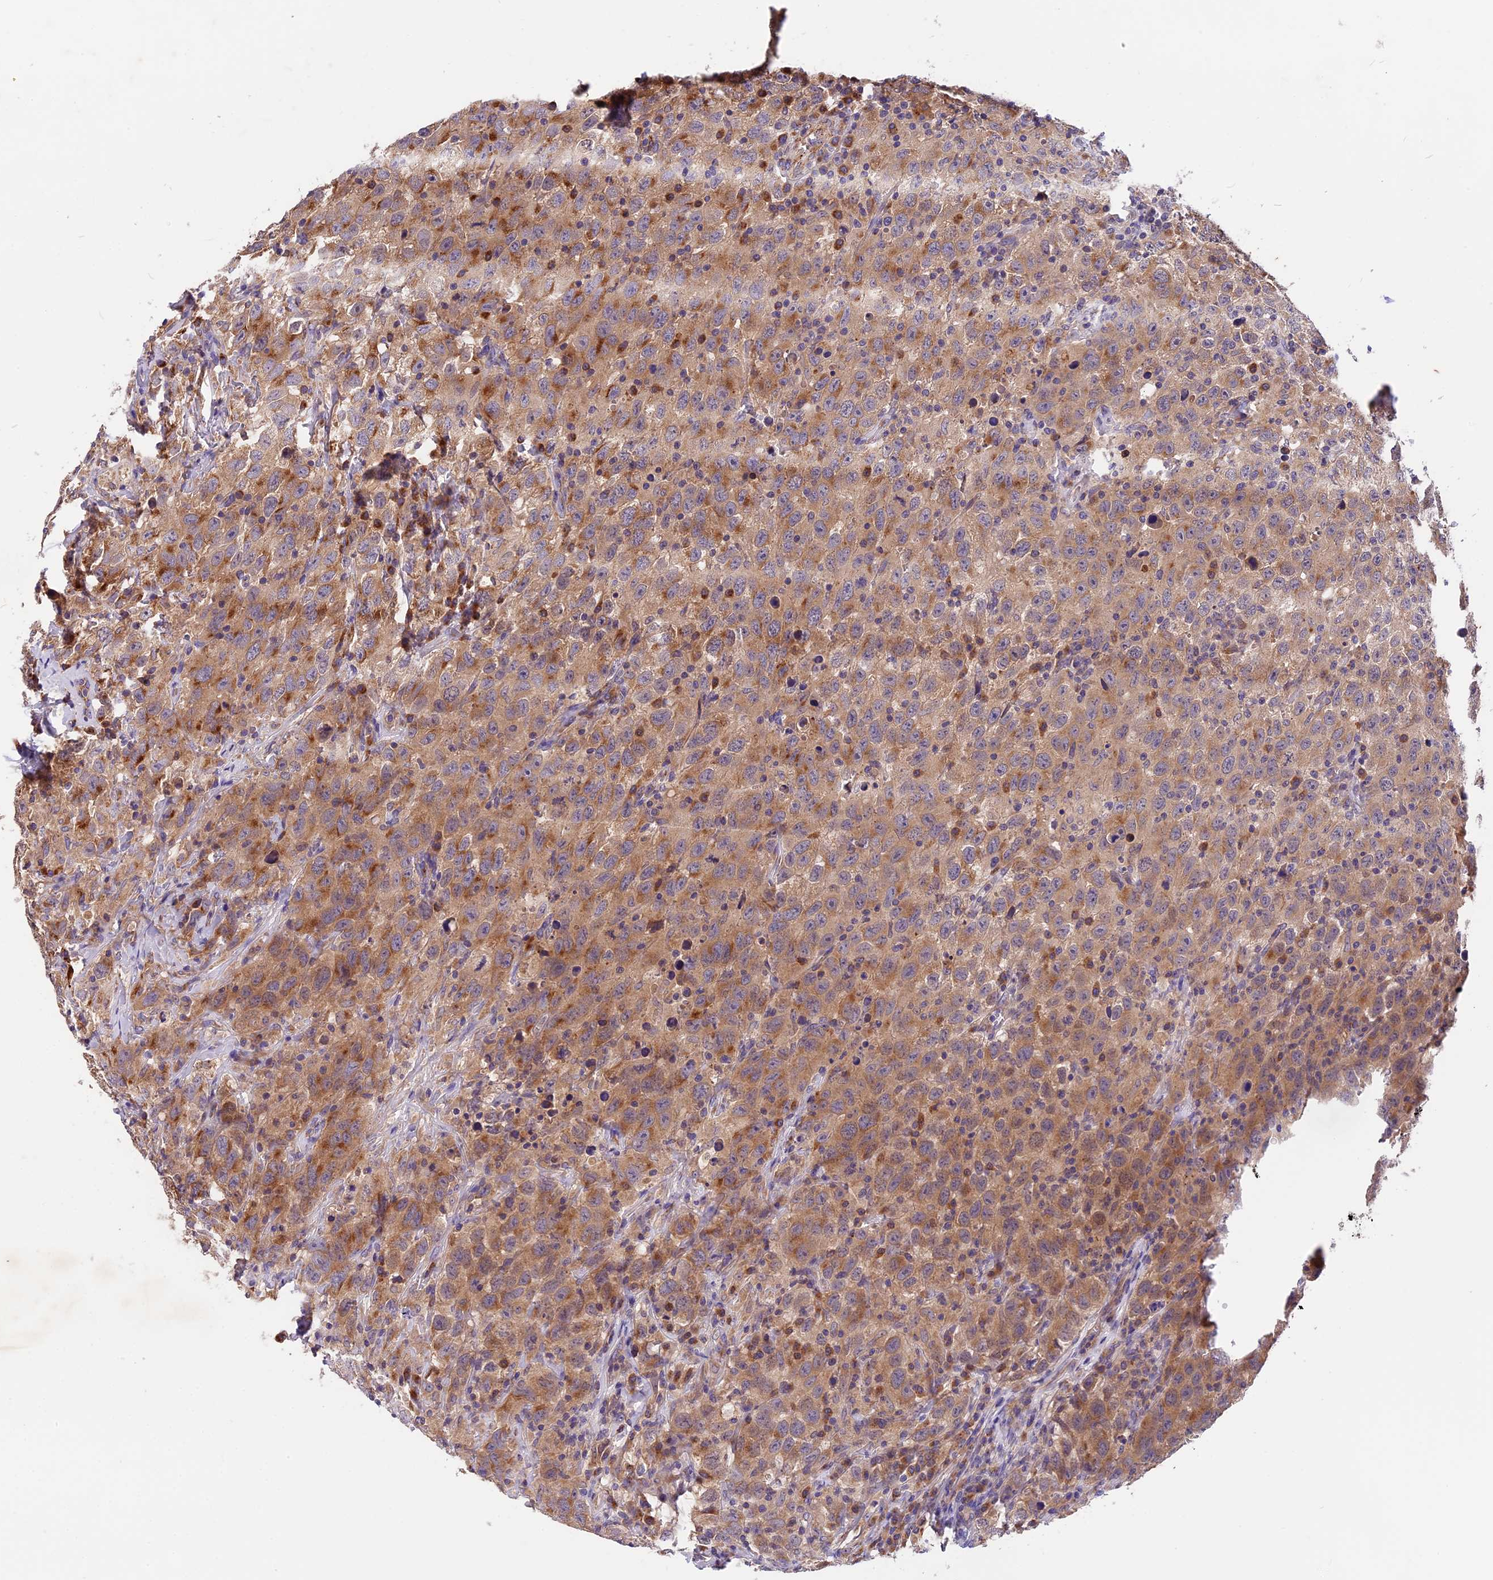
{"staining": {"intensity": "moderate", "quantity": ">75%", "location": "cytoplasmic/membranous"}, "tissue": "testis cancer", "cell_type": "Tumor cells", "image_type": "cancer", "snomed": [{"axis": "morphology", "description": "Seminoma, NOS"}, {"axis": "topography", "description": "Testis"}], "caption": "This micrograph shows immunohistochemistry staining of human testis seminoma, with medium moderate cytoplasmic/membranous staining in approximately >75% of tumor cells.", "gene": "COPE", "patient": {"sex": "male", "age": 65}}